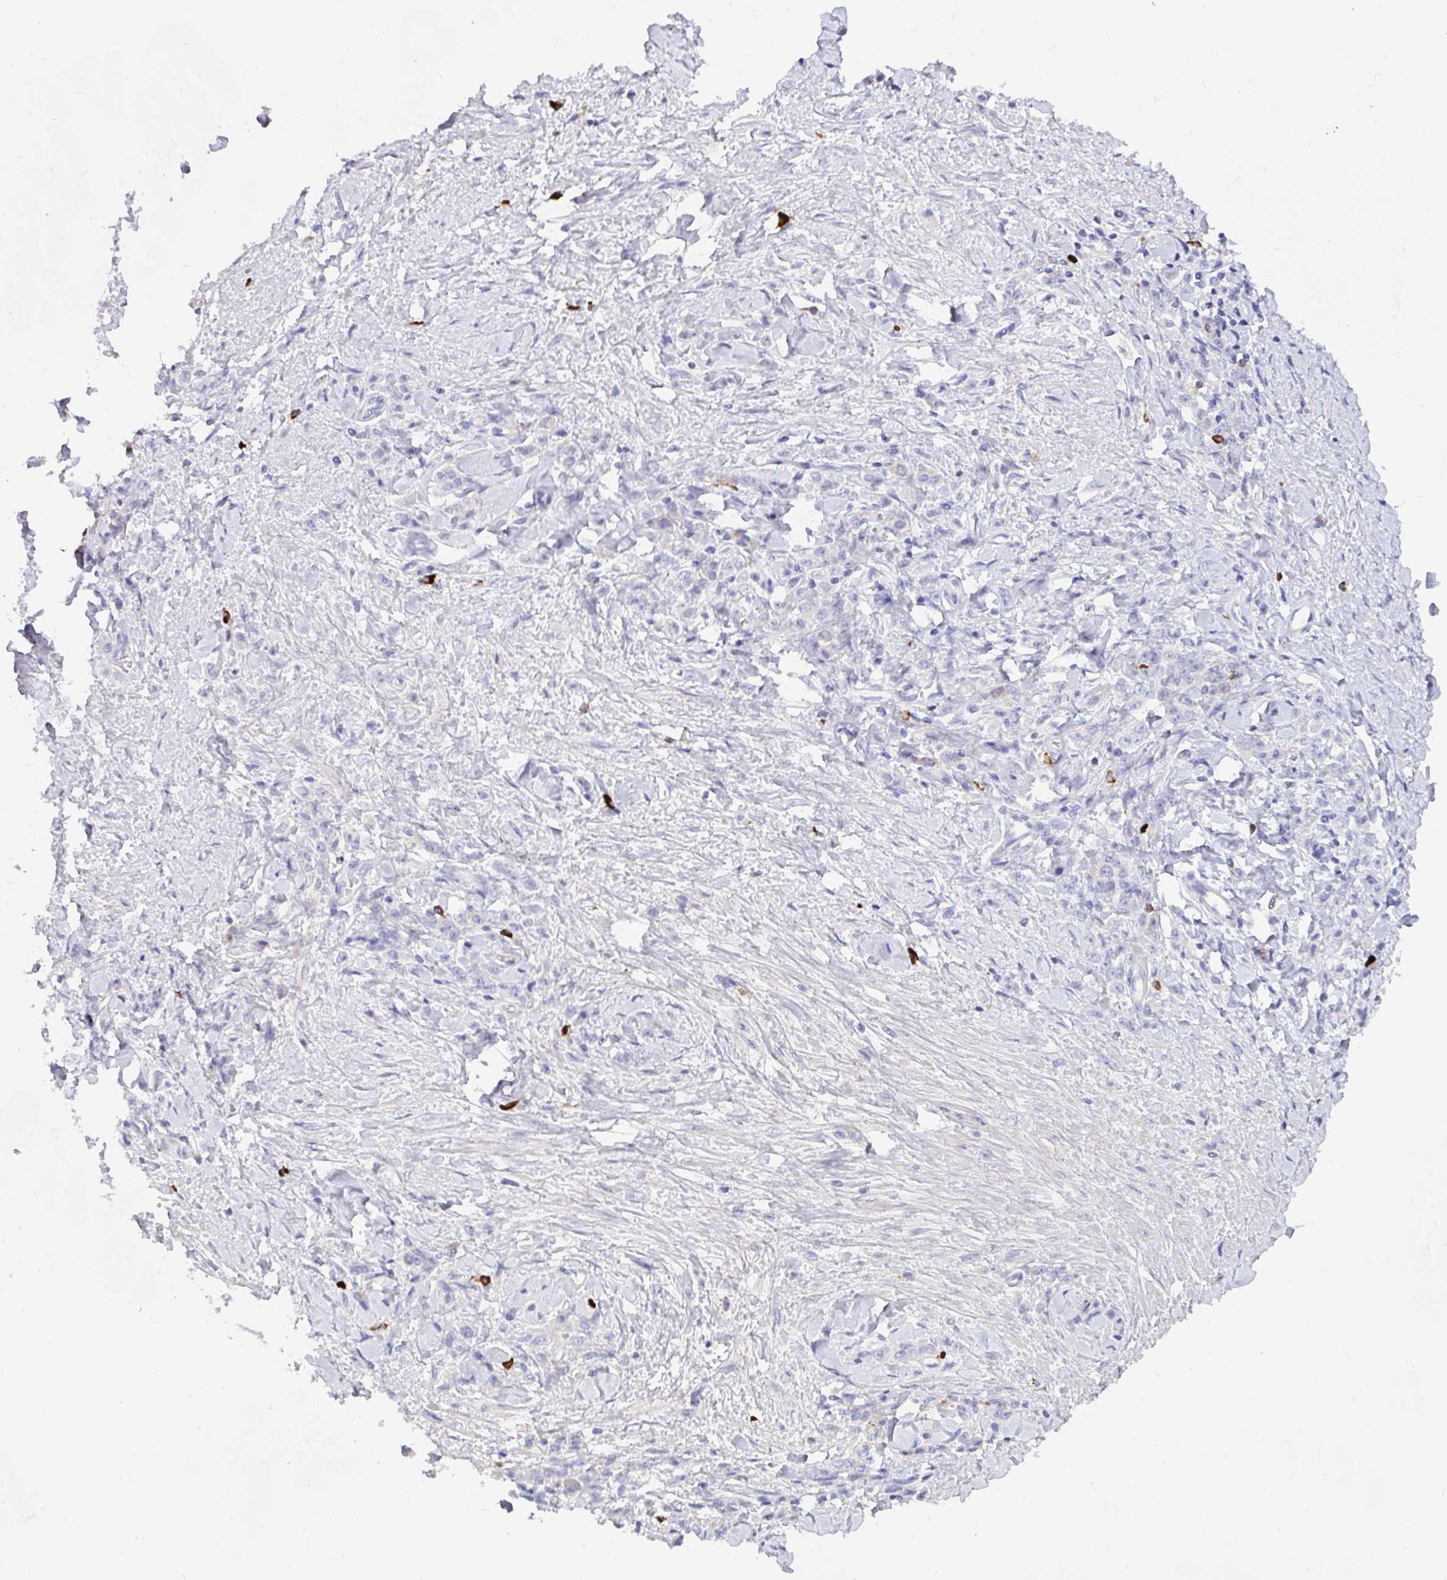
{"staining": {"intensity": "negative", "quantity": "none", "location": "none"}, "tissue": "stomach cancer", "cell_type": "Tumor cells", "image_type": "cancer", "snomed": [{"axis": "morphology", "description": "Normal tissue, NOS"}, {"axis": "morphology", "description": "Adenocarcinoma, NOS"}, {"axis": "topography", "description": "Stomach"}], "caption": "Immunohistochemistry photomicrograph of human adenocarcinoma (stomach) stained for a protein (brown), which exhibits no positivity in tumor cells. (DAB immunohistochemistry (IHC), high magnification).", "gene": "FAM219B", "patient": {"sex": "male", "age": 82}}